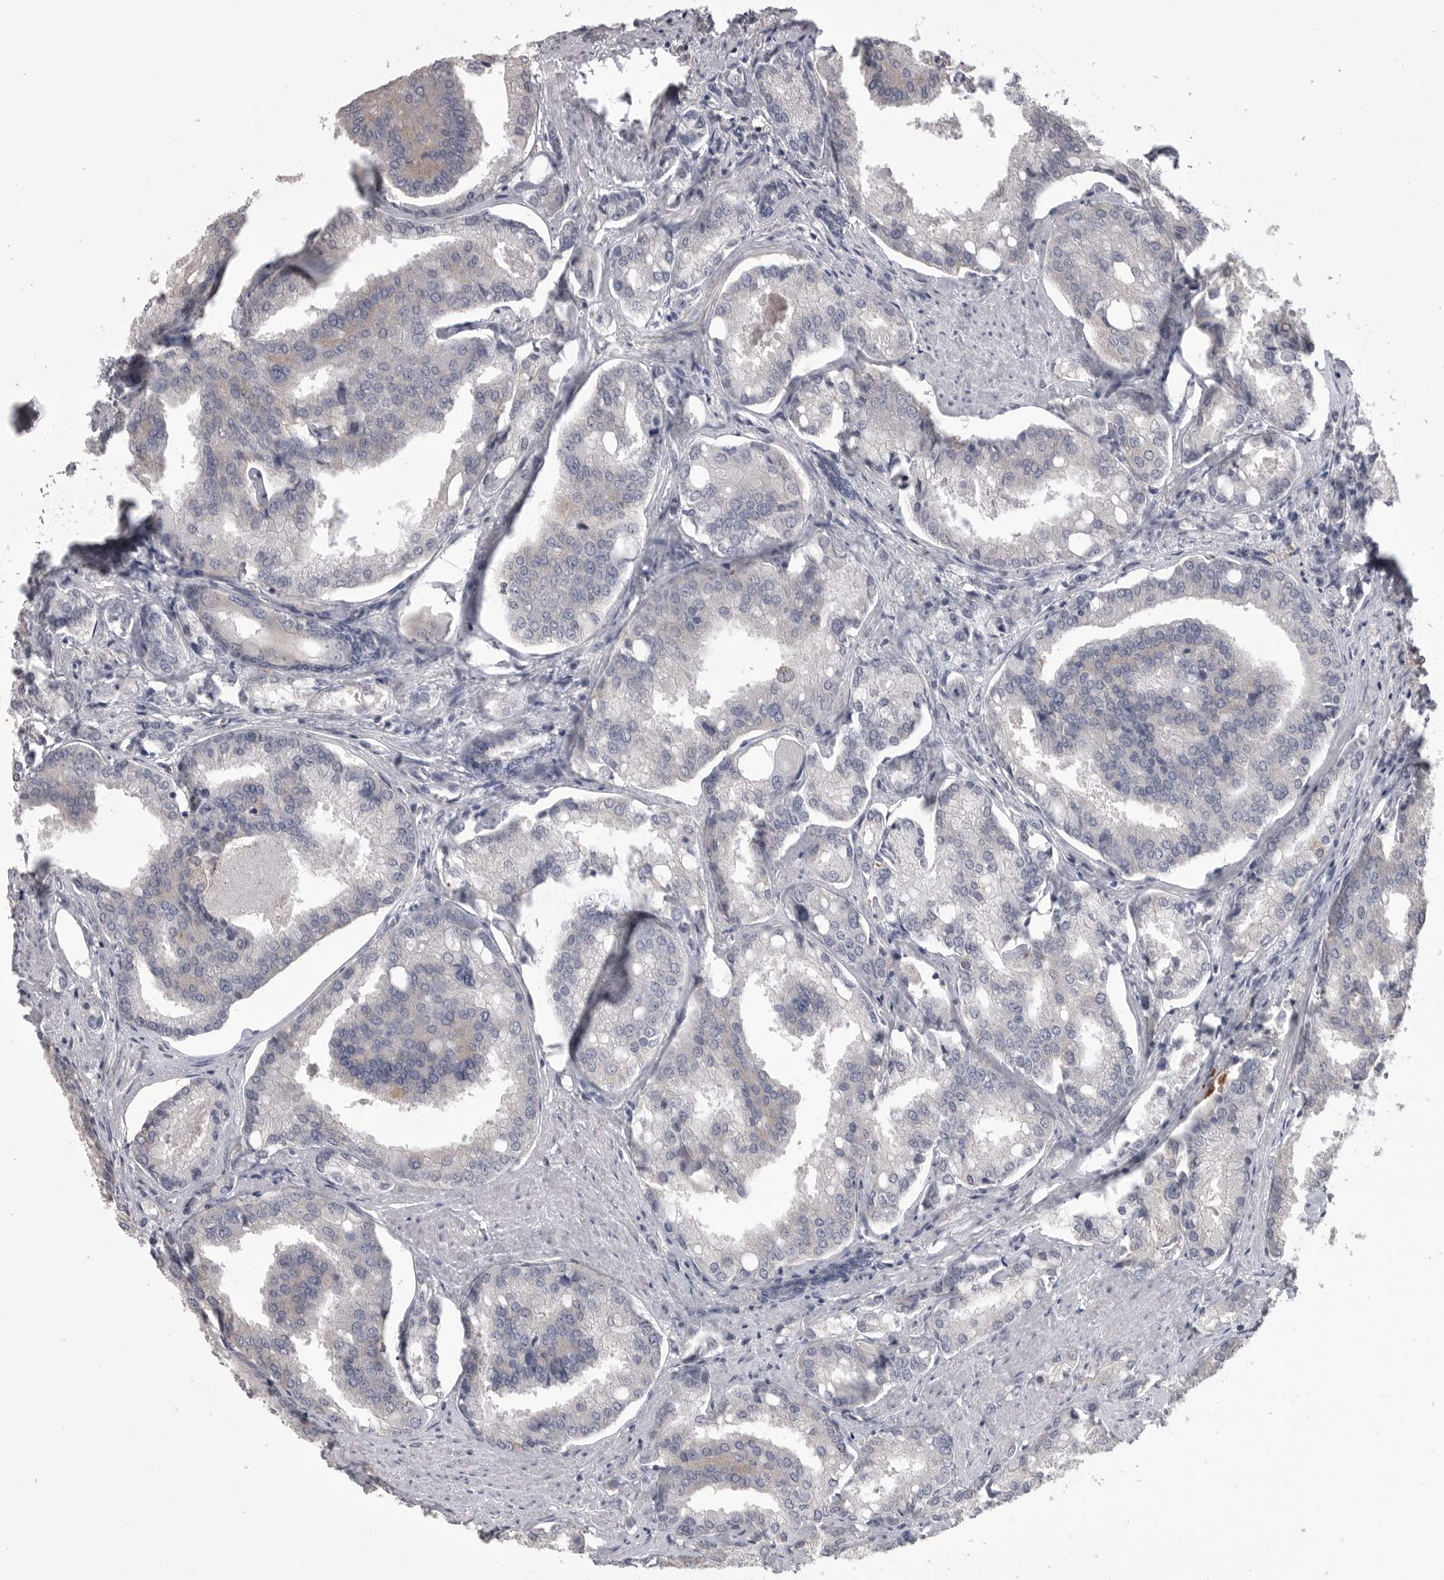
{"staining": {"intensity": "negative", "quantity": "none", "location": "none"}, "tissue": "prostate cancer", "cell_type": "Tumor cells", "image_type": "cancer", "snomed": [{"axis": "morphology", "description": "Adenocarcinoma, High grade"}, {"axis": "topography", "description": "Prostate"}], "caption": "This is a photomicrograph of immunohistochemistry staining of prostate cancer, which shows no expression in tumor cells.", "gene": "CMTM6", "patient": {"sex": "male", "age": 50}}